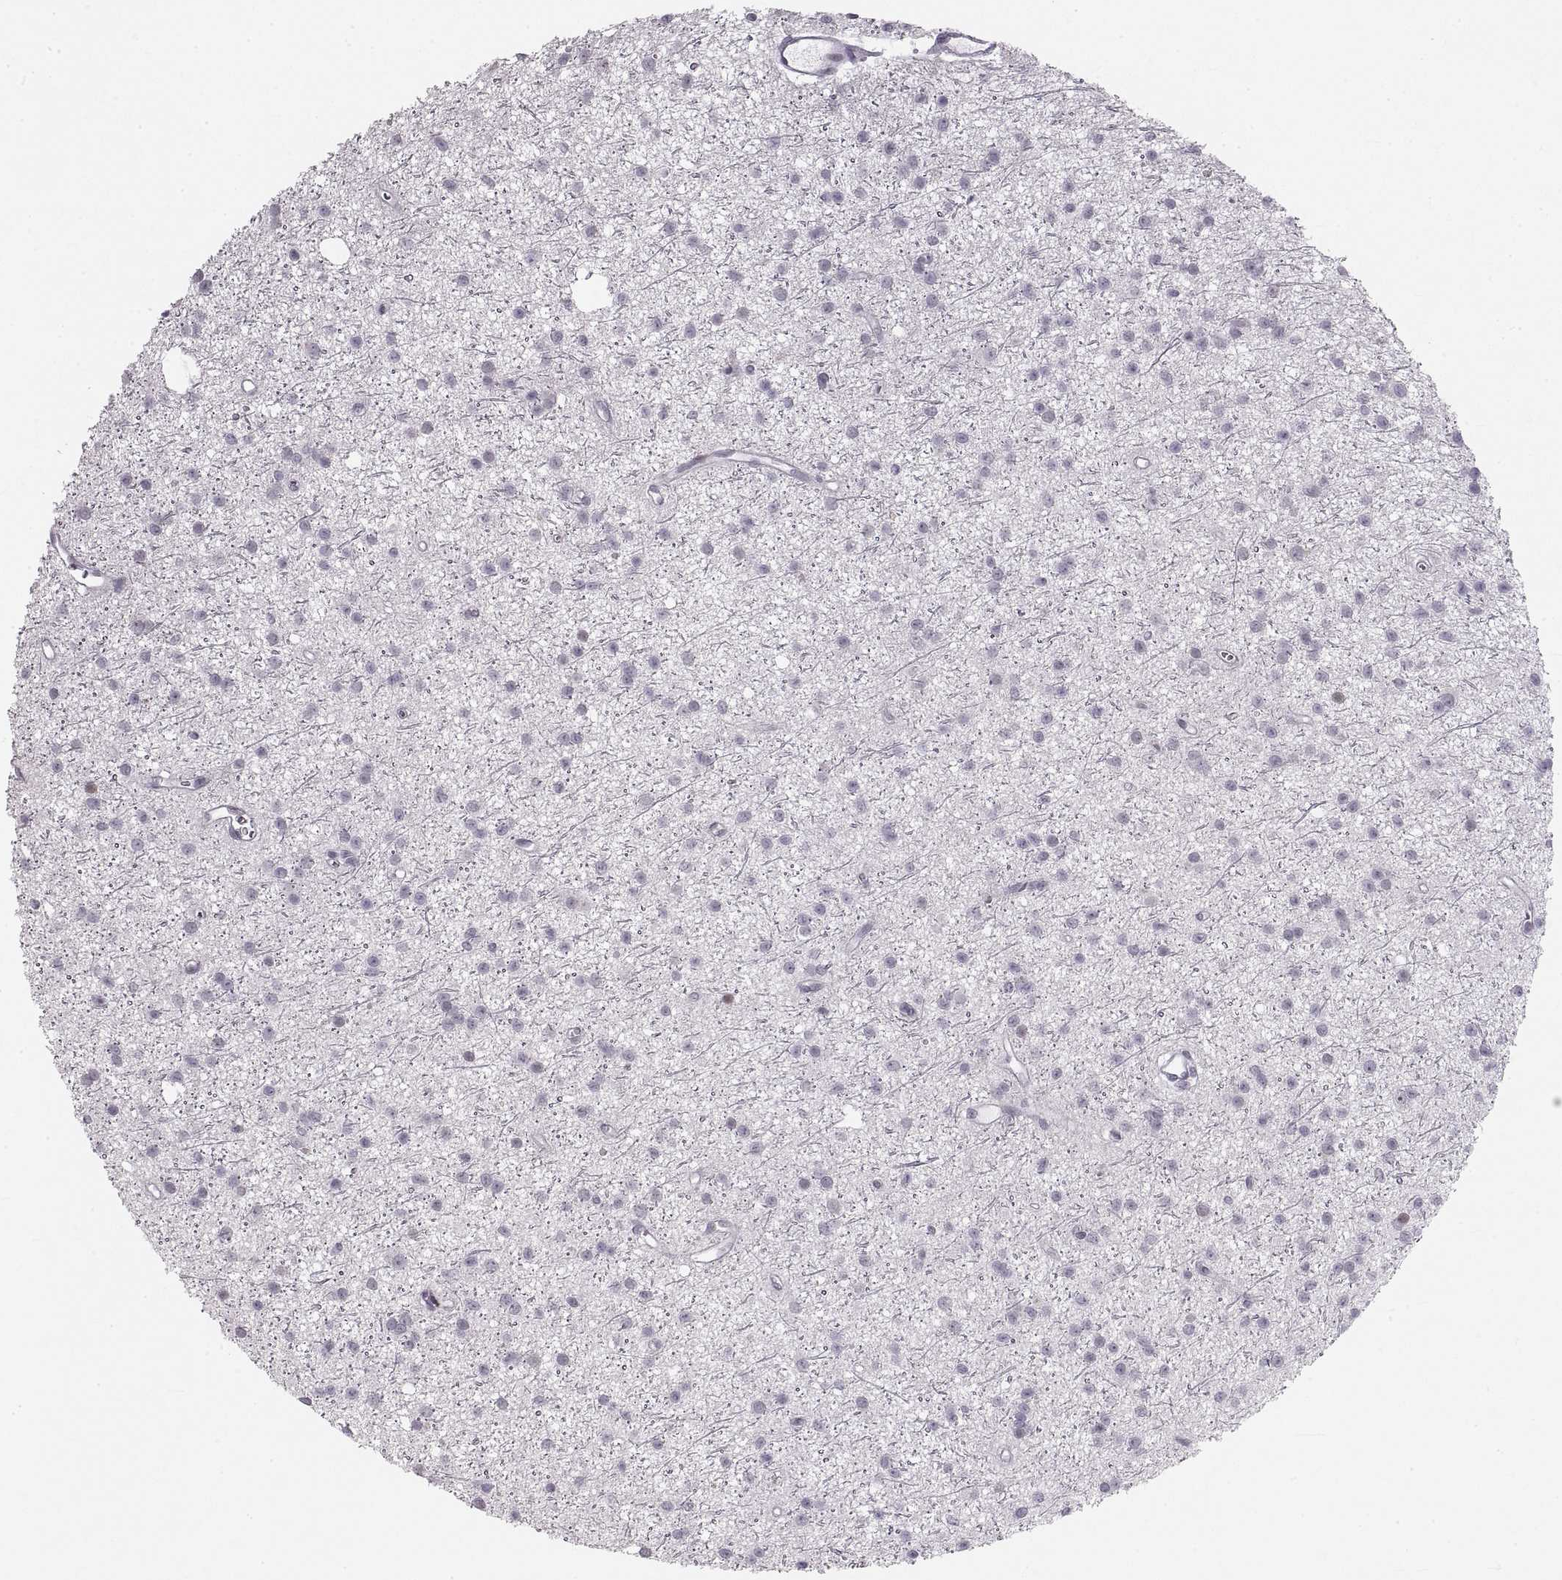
{"staining": {"intensity": "negative", "quantity": "none", "location": "none"}, "tissue": "glioma", "cell_type": "Tumor cells", "image_type": "cancer", "snomed": [{"axis": "morphology", "description": "Glioma, malignant, Low grade"}, {"axis": "topography", "description": "Brain"}], "caption": "The IHC image has no significant expression in tumor cells of glioma tissue. (DAB (3,3'-diaminobenzidine) IHC, high magnification).", "gene": "NANOS3", "patient": {"sex": "male", "age": 27}}